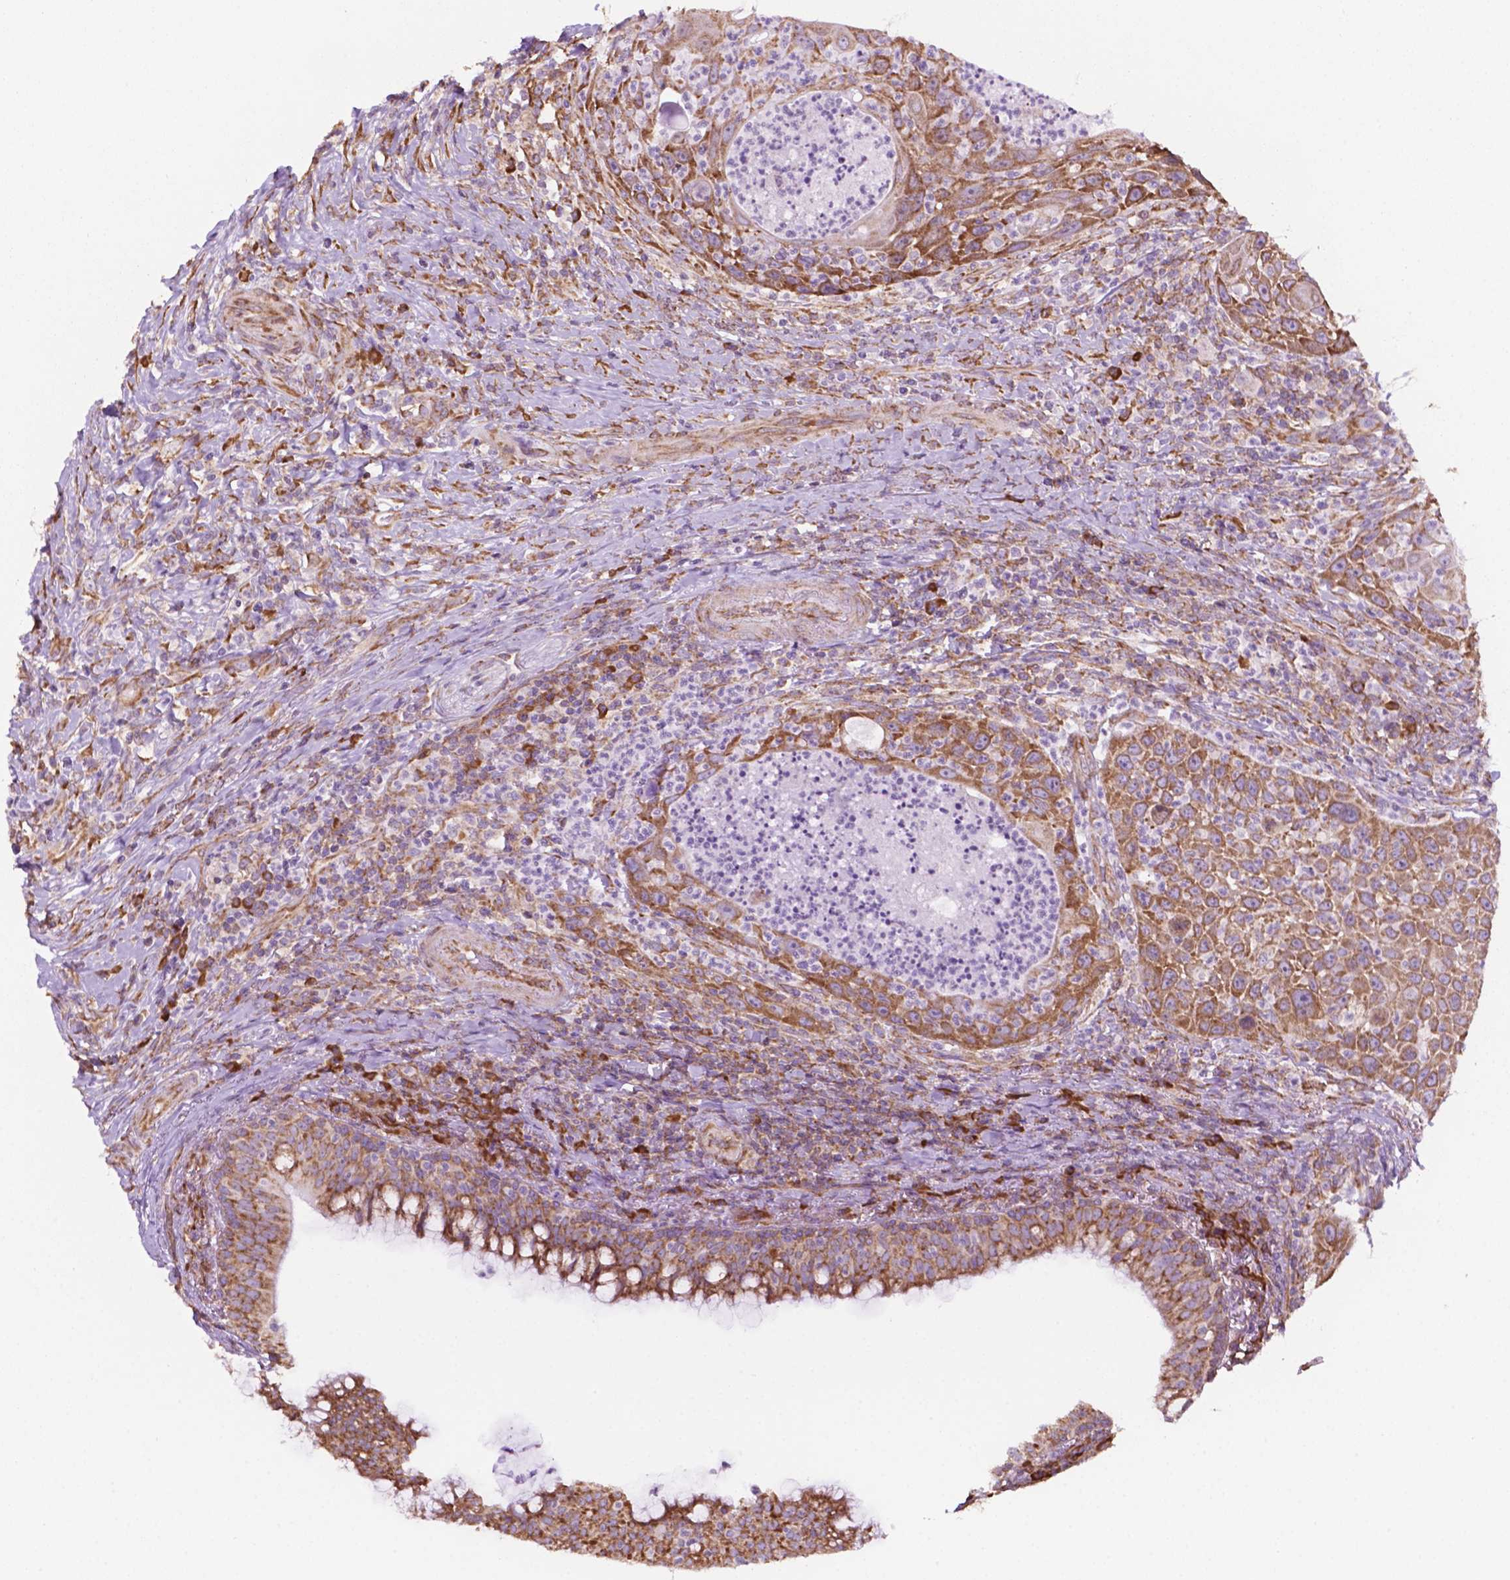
{"staining": {"intensity": "moderate", "quantity": ">75%", "location": "cytoplasmic/membranous"}, "tissue": "head and neck cancer", "cell_type": "Tumor cells", "image_type": "cancer", "snomed": [{"axis": "morphology", "description": "Squamous cell carcinoma, NOS"}, {"axis": "topography", "description": "Head-Neck"}], "caption": "The photomicrograph reveals immunohistochemical staining of head and neck squamous cell carcinoma. There is moderate cytoplasmic/membranous expression is seen in approximately >75% of tumor cells.", "gene": "RPL29", "patient": {"sex": "male", "age": 69}}